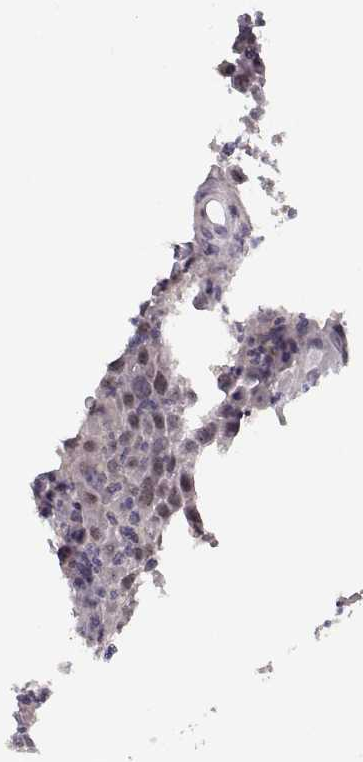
{"staining": {"intensity": "negative", "quantity": "none", "location": "none"}, "tissue": "head and neck cancer", "cell_type": "Tumor cells", "image_type": "cancer", "snomed": [{"axis": "morphology", "description": "Squamous cell carcinoma, NOS"}, {"axis": "topography", "description": "Head-Neck"}], "caption": "High power microscopy image of an immunohistochemistry (IHC) histopathology image of squamous cell carcinoma (head and neck), revealing no significant positivity in tumor cells.", "gene": "CACNA1F", "patient": {"sex": "male", "age": 69}}